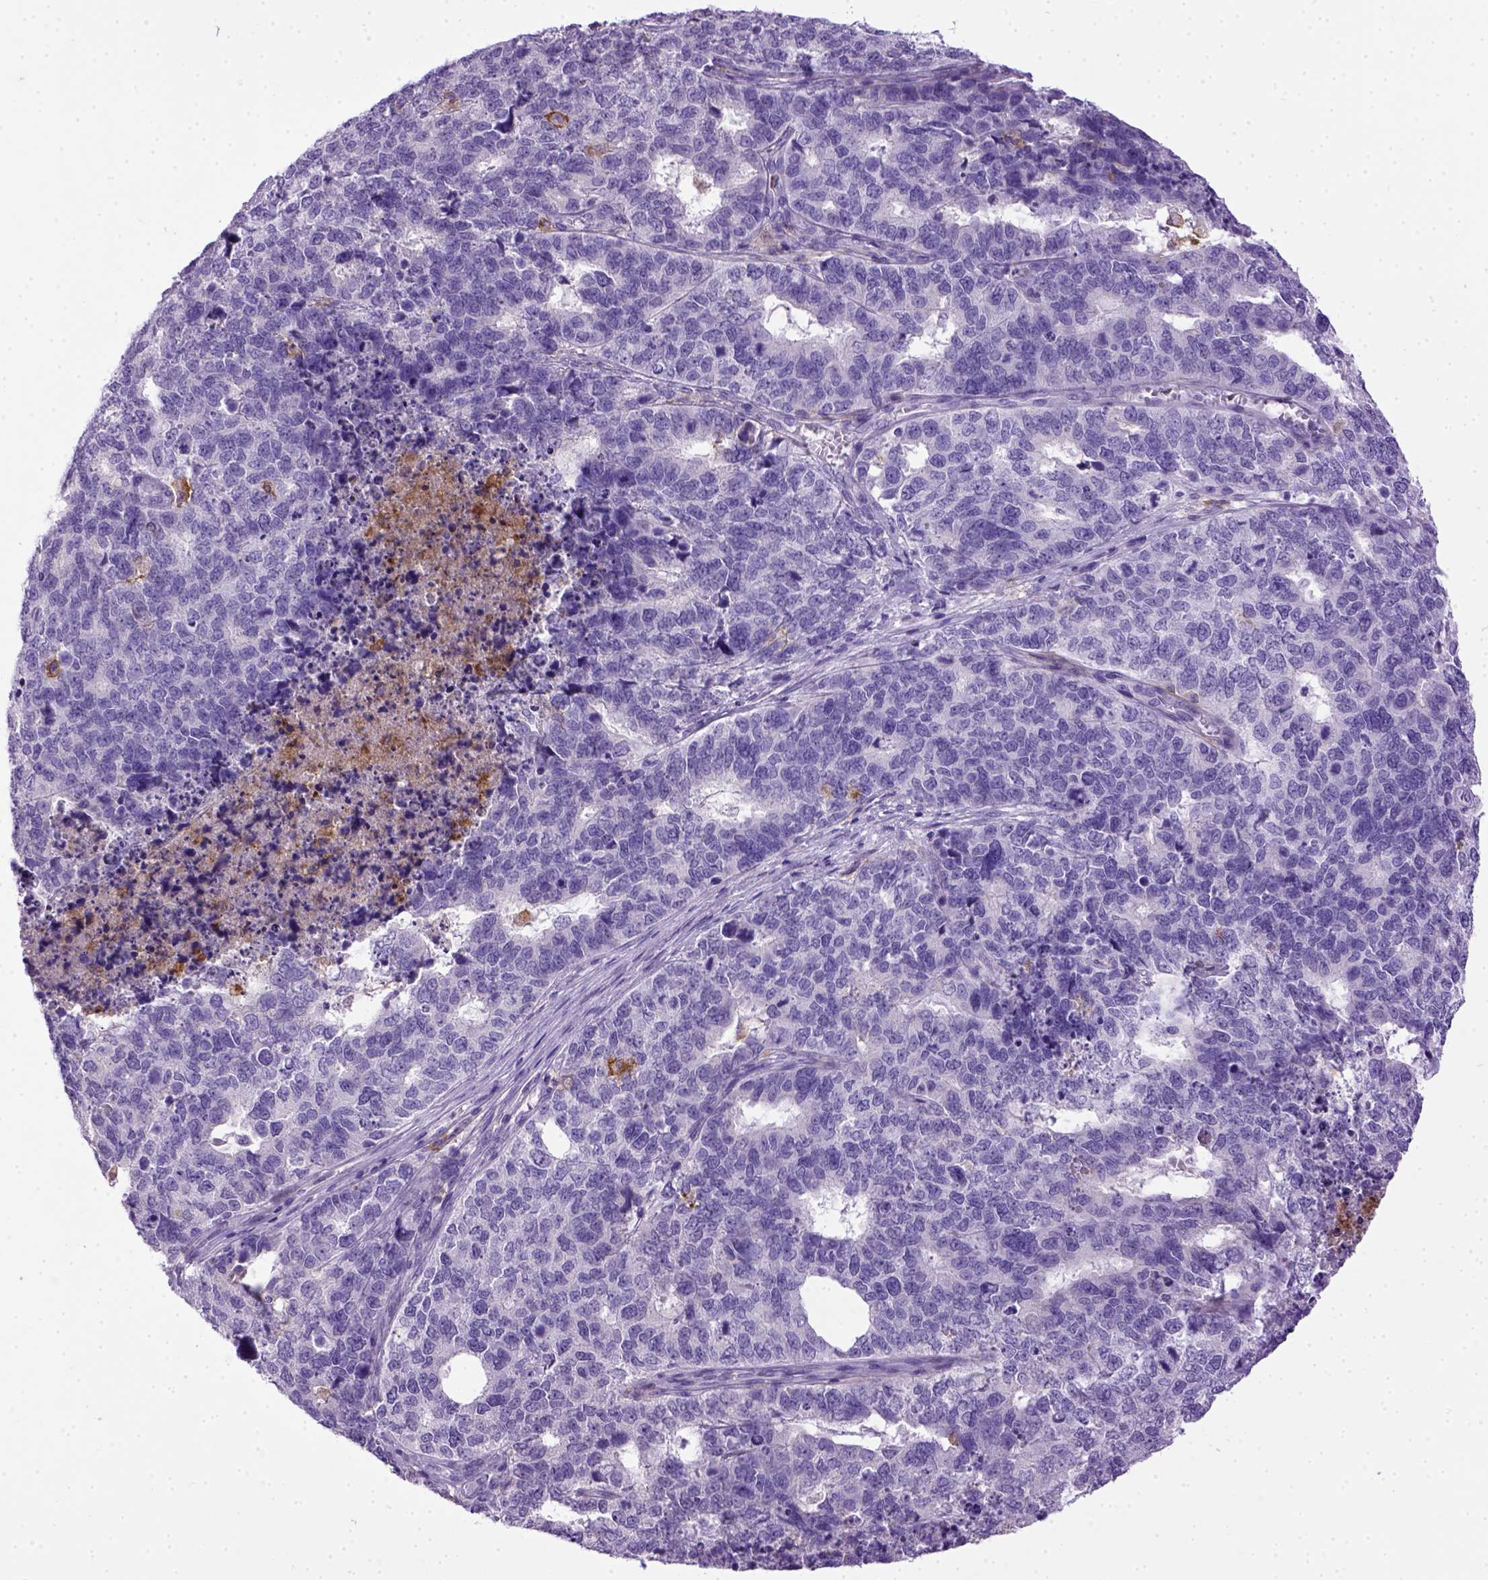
{"staining": {"intensity": "negative", "quantity": "none", "location": "none"}, "tissue": "cervical cancer", "cell_type": "Tumor cells", "image_type": "cancer", "snomed": [{"axis": "morphology", "description": "Squamous cell carcinoma, NOS"}, {"axis": "topography", "description": "Cervix"}], "caption": "Cervical cancer (squamous cell carcinoma) stained for a protein using IHC demonstrates no positivity tumor cells.", "gene": "ITGAX", "patient": {"sex": "female", "age": 63}}